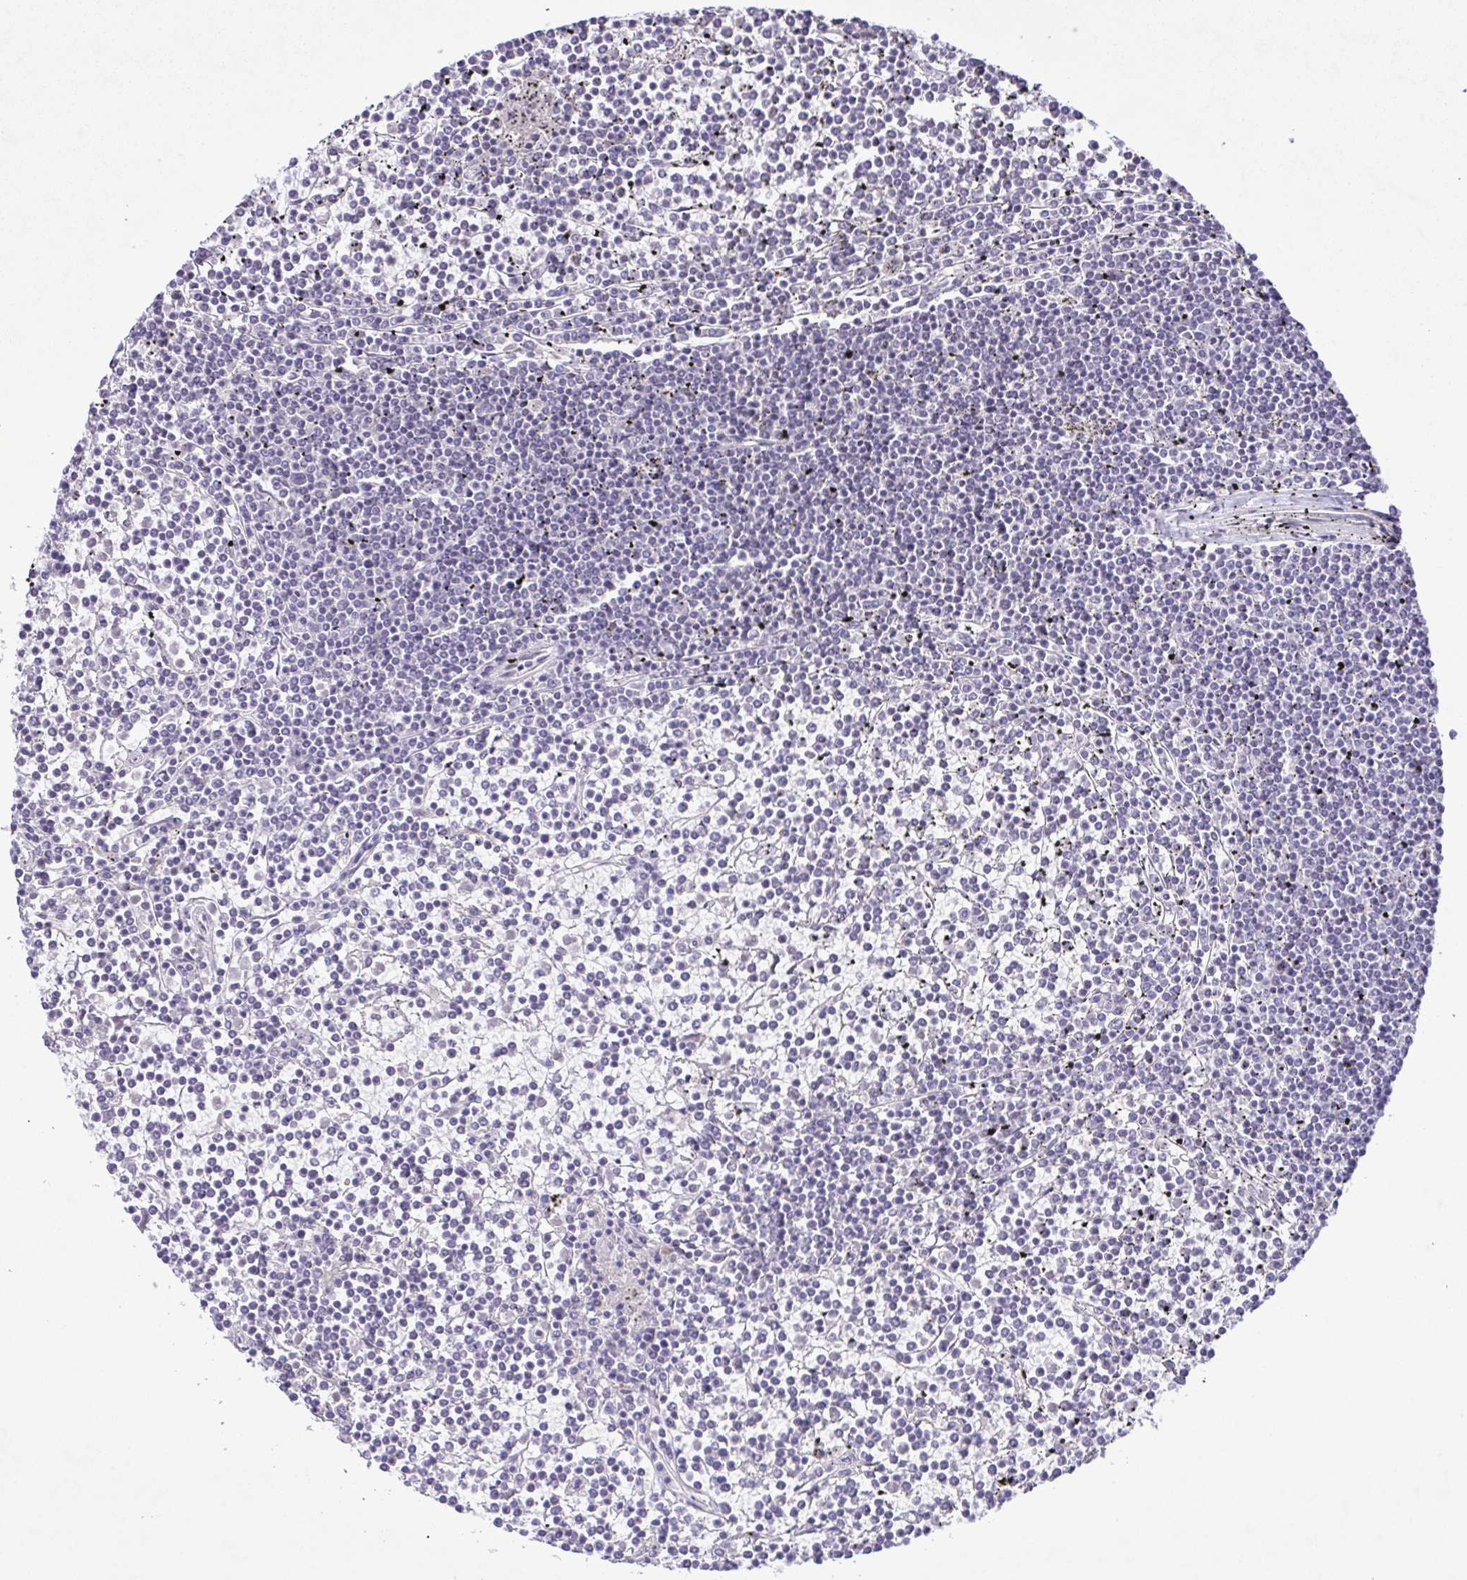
{"staining": {"intensity": "negative", "quantity": "none", "location": "none"}, "tissue": "lymphoma", "cell_type": "Tumor cells", "image_type": "cancer", "snomed": [{"axis": "morphology", "description": "Malignant lymphoma, non-Hodgkin's type, Low grade"}, {"axis": "topography", "description": "Spleen"}], "caption": "Immunohistochemistry (IHC) image of malignant lymphoma, non-Hodgkin's type (low-grade) stained for a protein (brown), which displays no staining in tumor cells.", "gene": "IL1RN", "patient": {"sex": "female", "age": 19}}